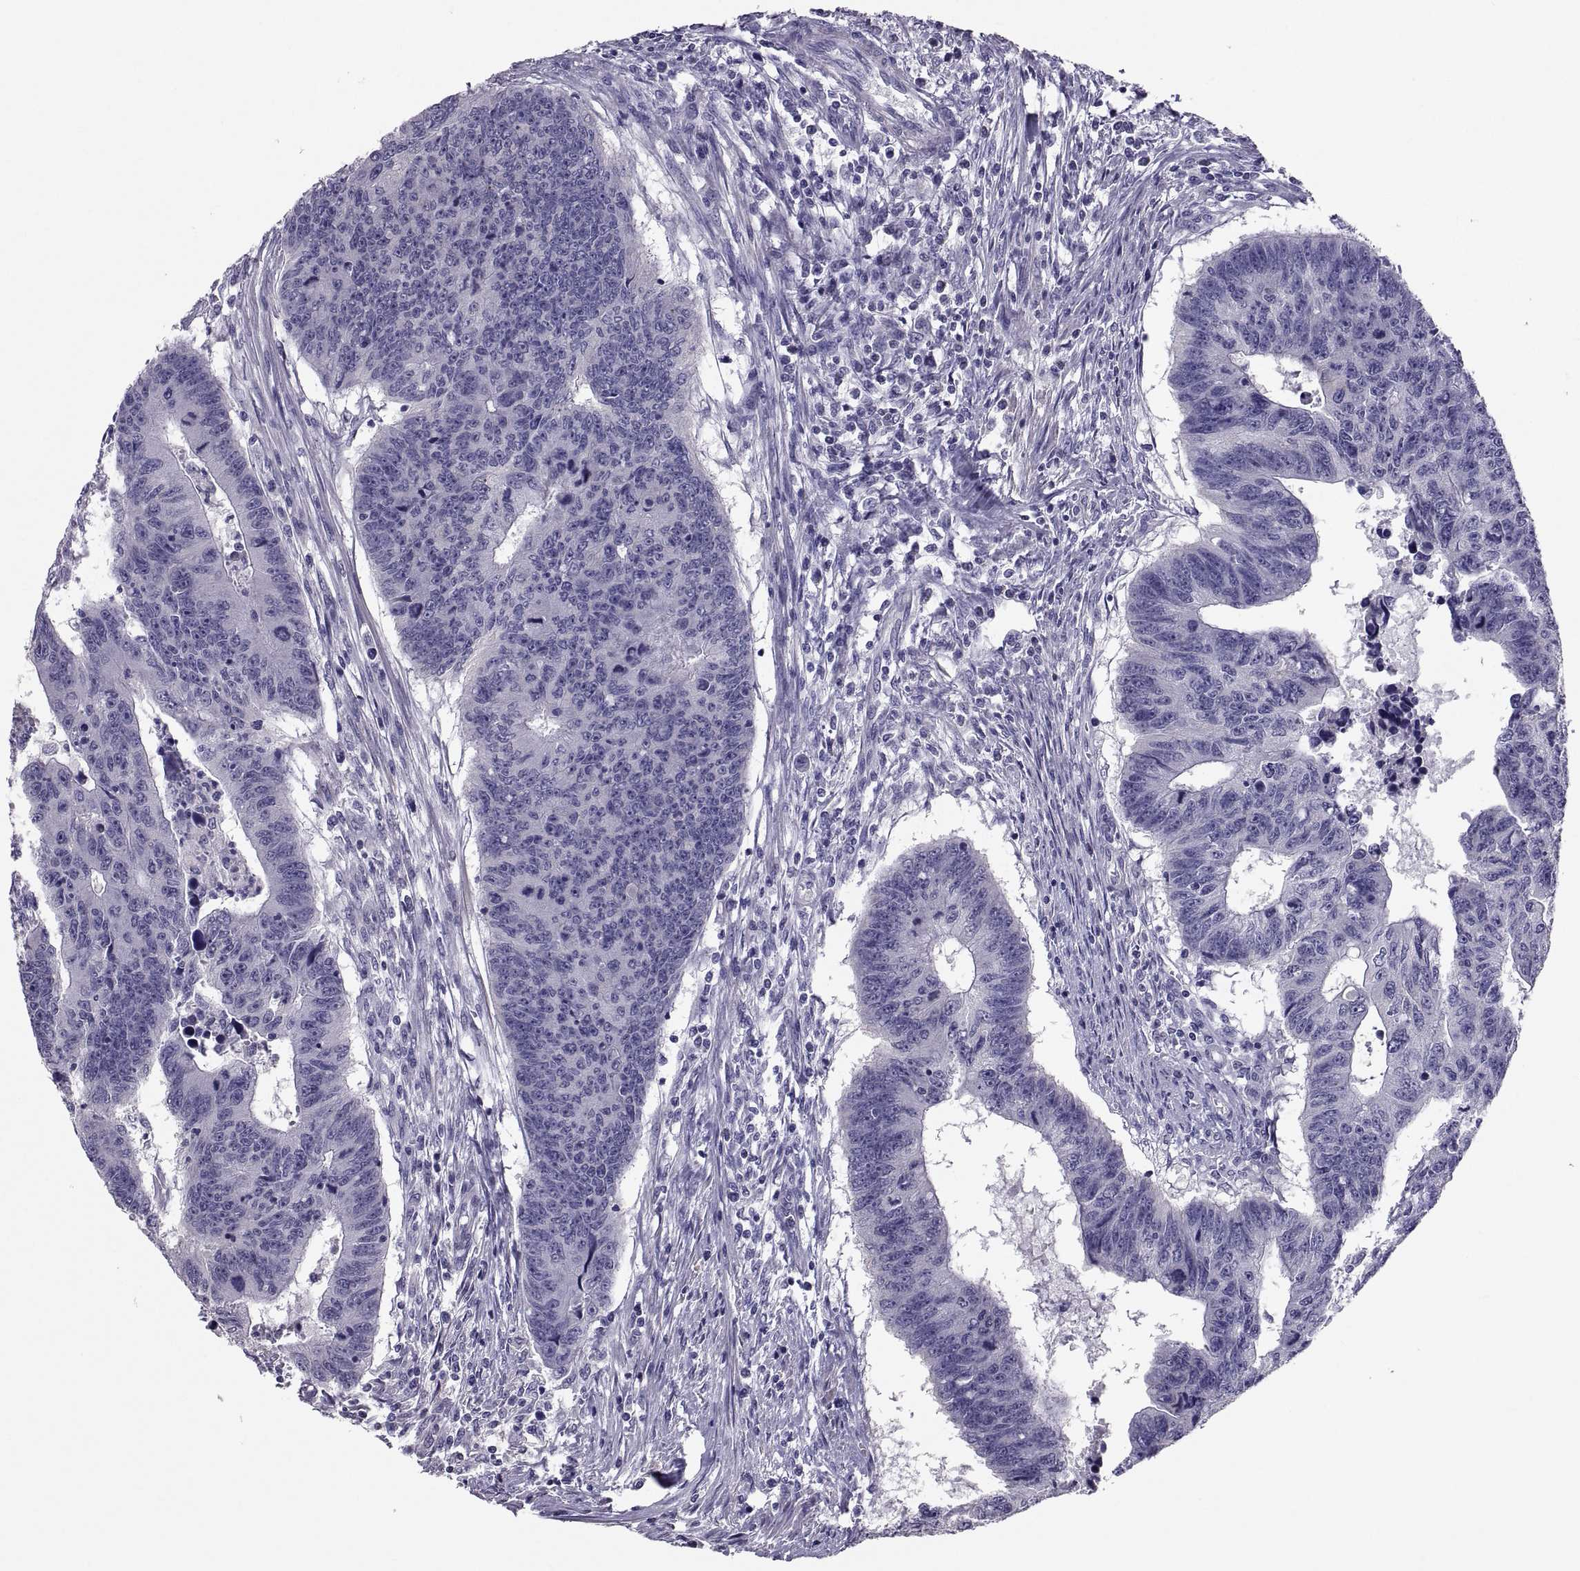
{"staining": {"intensity": "negative", "quantity": "none", "location": "none"}, "tissue": "colorectal cancer", "cell_type": "Tumor cells", "image_type": "cancer", "snomed": [{"axis": "morphology", "description": "Adenocarcinoma, NOS"}, {"axis": "topography", "description": "Rectum"}], "caption": "High power microscopy image of an immunohistochemistry photomicrograph of adenocarcinoma (colorectal), revealing no significant expression in tumor cells.", "gene": "IGSF1", "patient": {"sex": "female", "age": 85}}